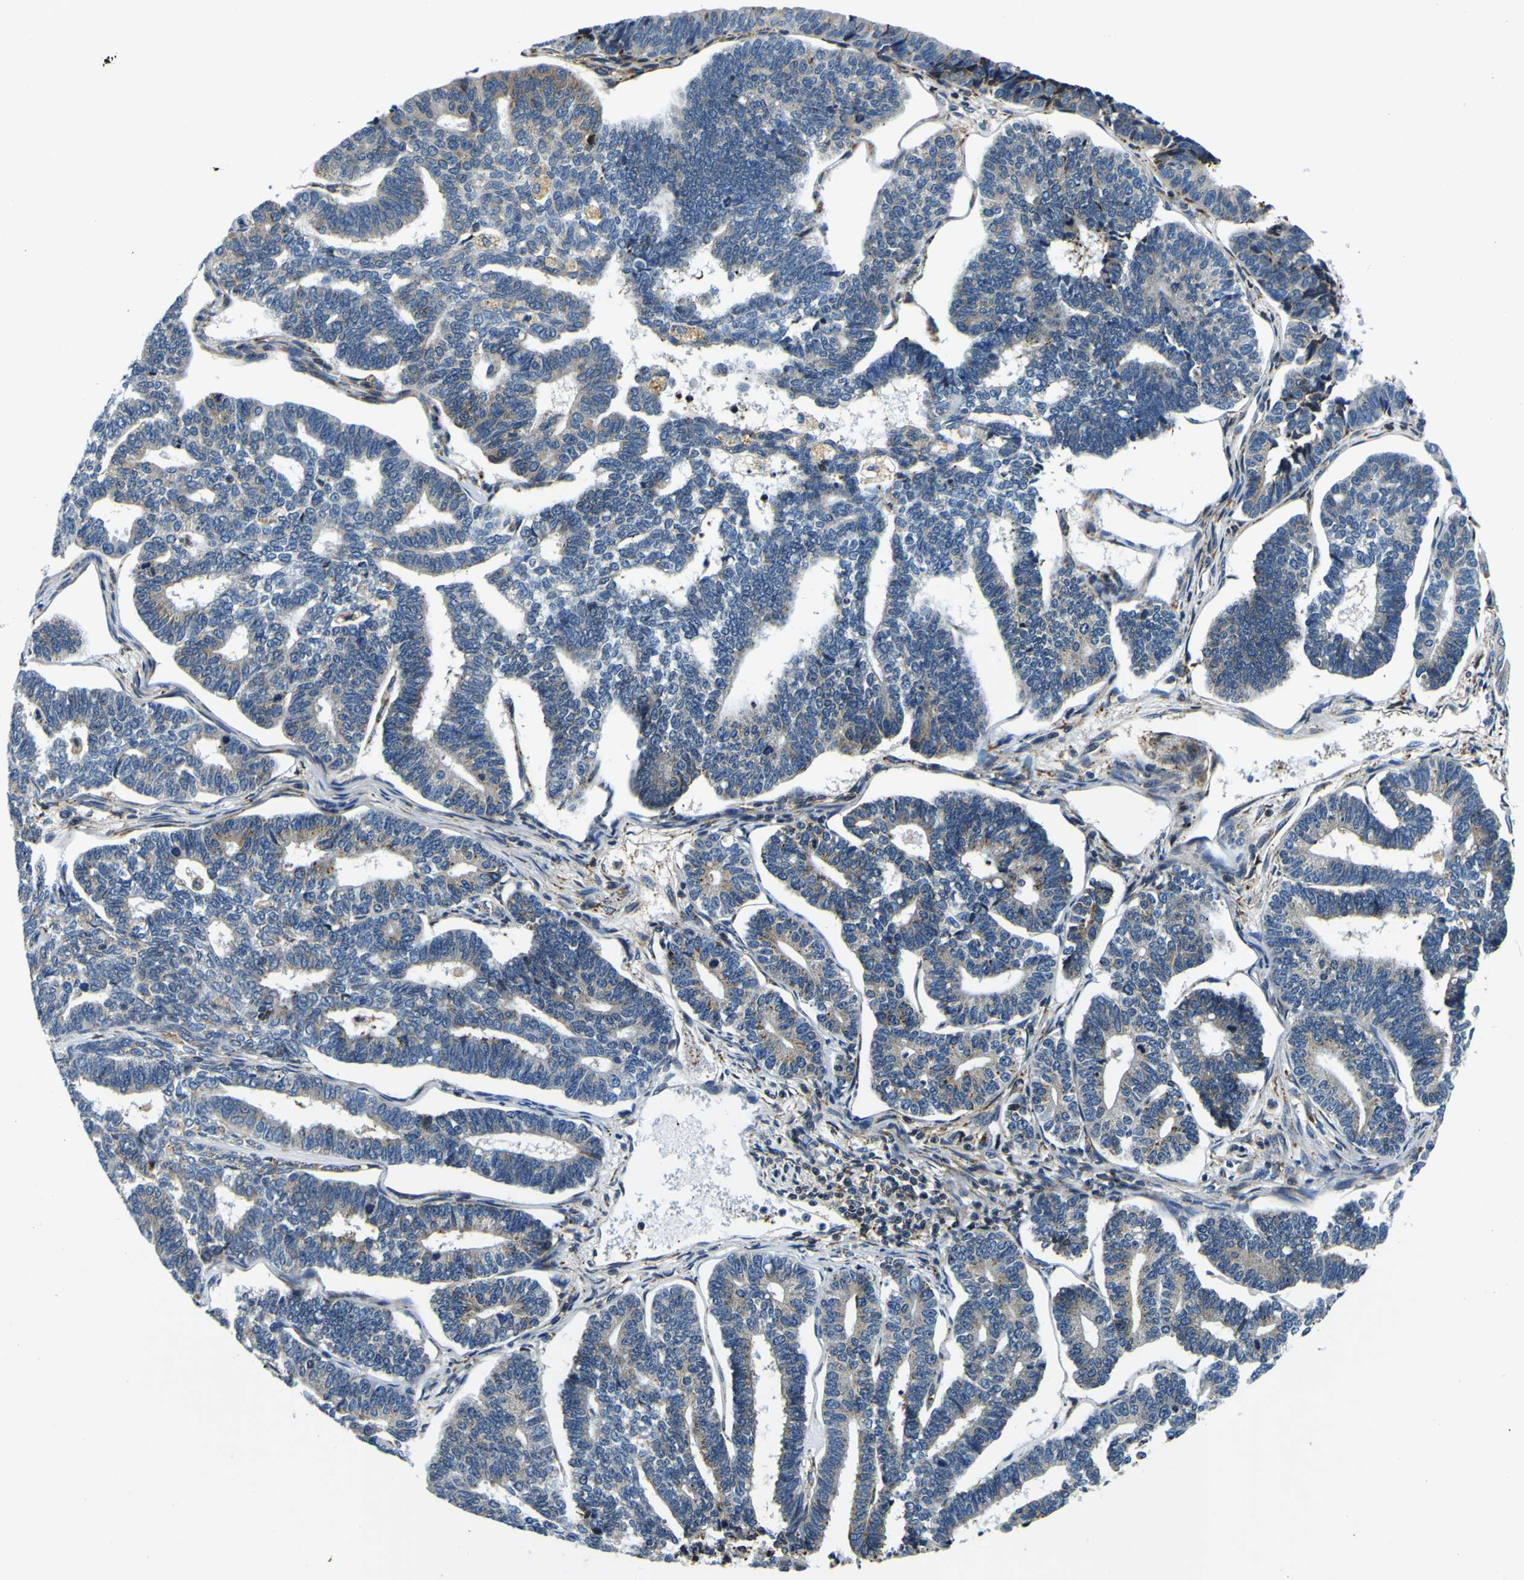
{"staining": {"intensity": "weak", "quantity": "<25%", "location": "cytoplasmic/membranous"}, "tissue": "endometrial cancer", "cell_type": "Tumor cells", "image_type": "cancer", "snomed": [{"axis": "morphology", "description": "Adenocarcinoma, NOS"}, {"axis": "topography", "description": "Endometrium"}], "caption": "The micrograph displays no staining of tumor cells in endometrial adenocarcinoma.", "gene": "NLRP3", "patient": {"sex": "female", "age": 70}}